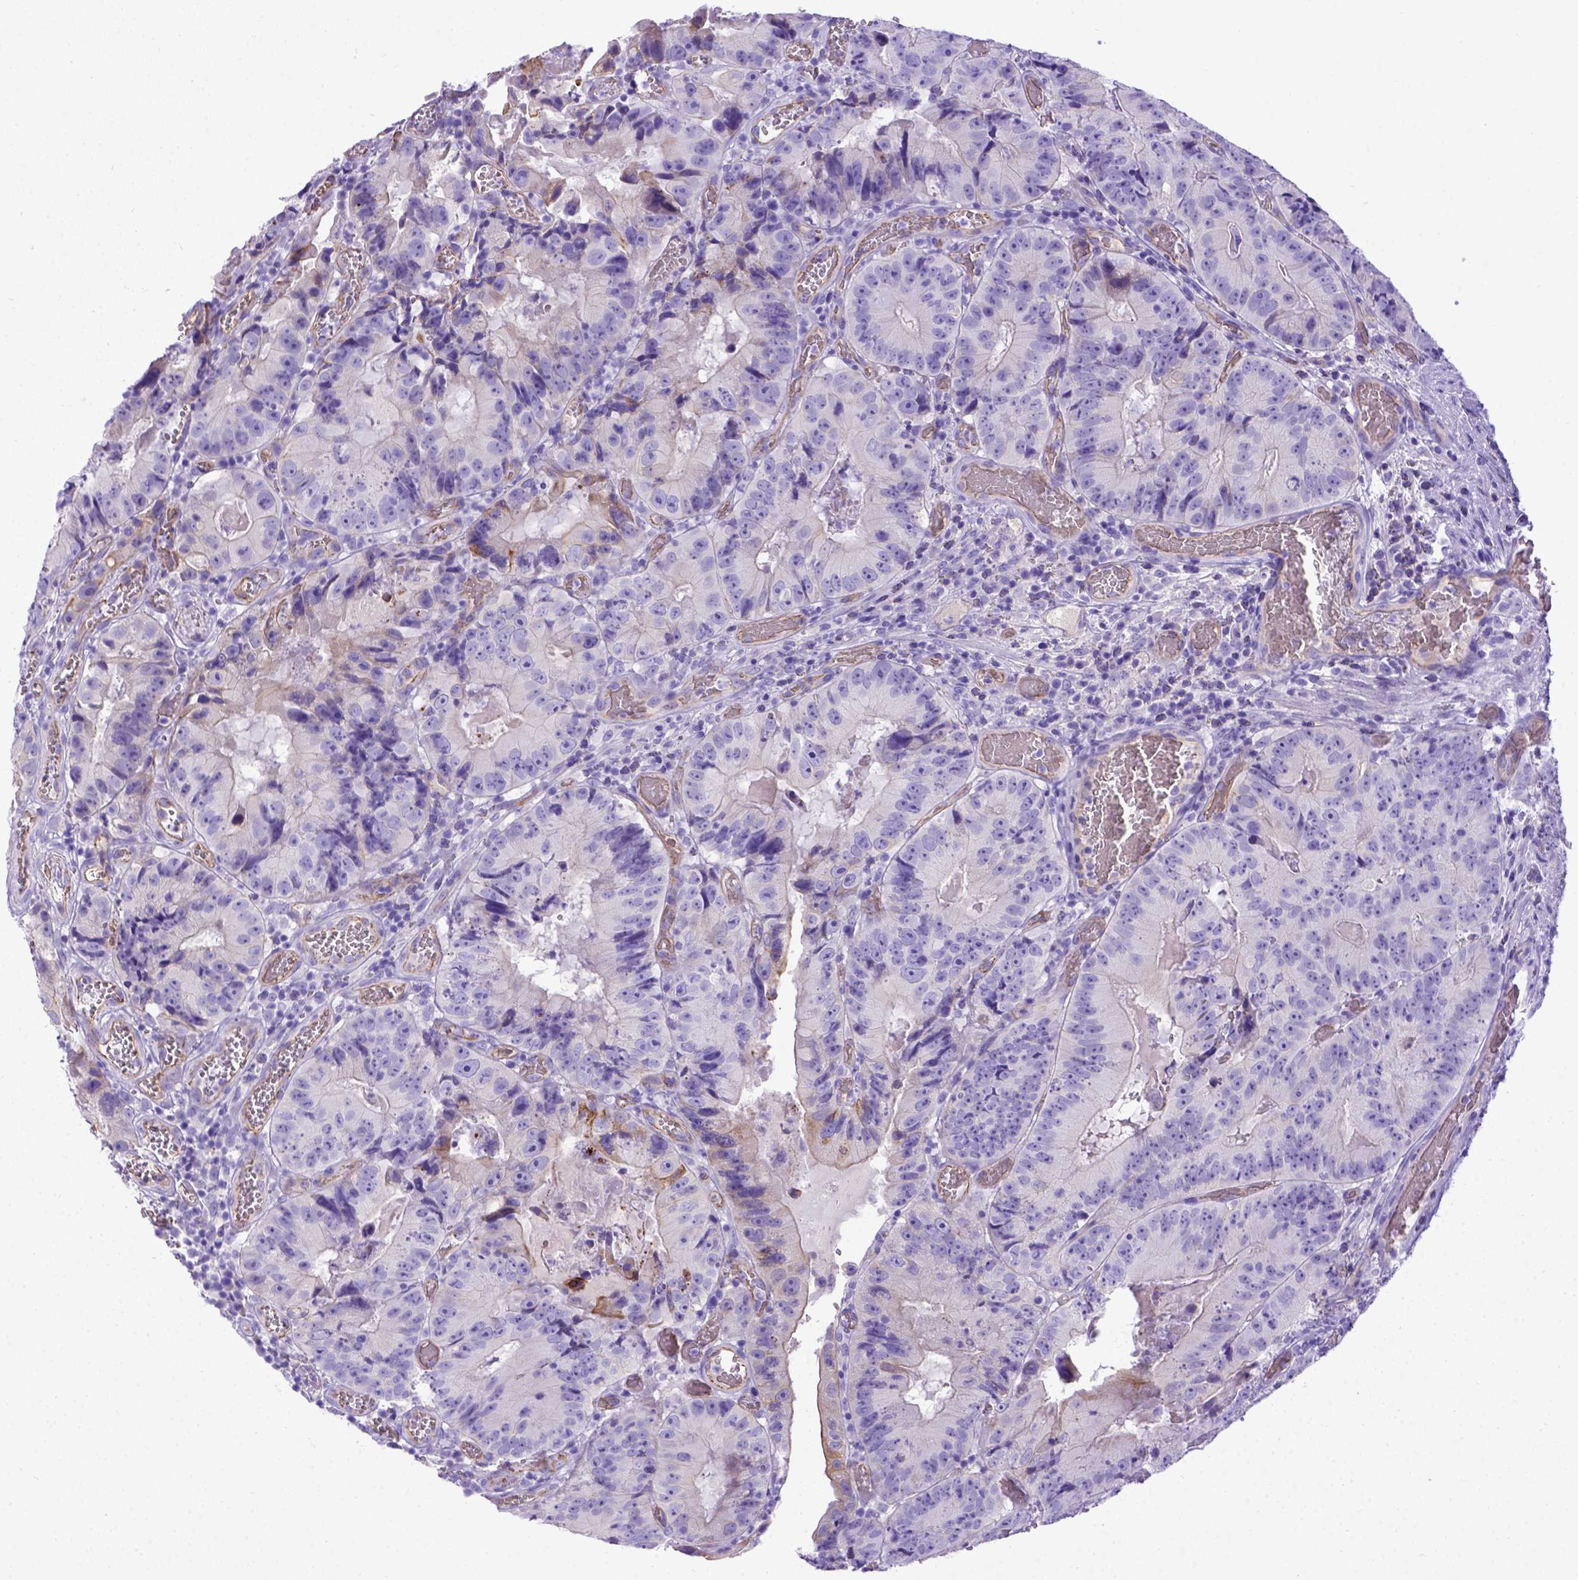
{"staining": {"intensity": "negative", "quantity": "none", "location": "none"}, "tissue": "colorectal cancer", "cell_type": "Tumor cells", "image_type": "cancer", "snomed": [{"axis": "morphology", "description": "Adenocarcinoma, NOS"}, {"axis": "topography", "description": "Colon"}], "caption": "An IHC histopathology image of colorectal adenocarcinoma is shown. There is no staining in tumor cells of colorectal adenocarcinoma.", "gene": "LRRC18", "patient": {"sex": "female", "age": 86}}